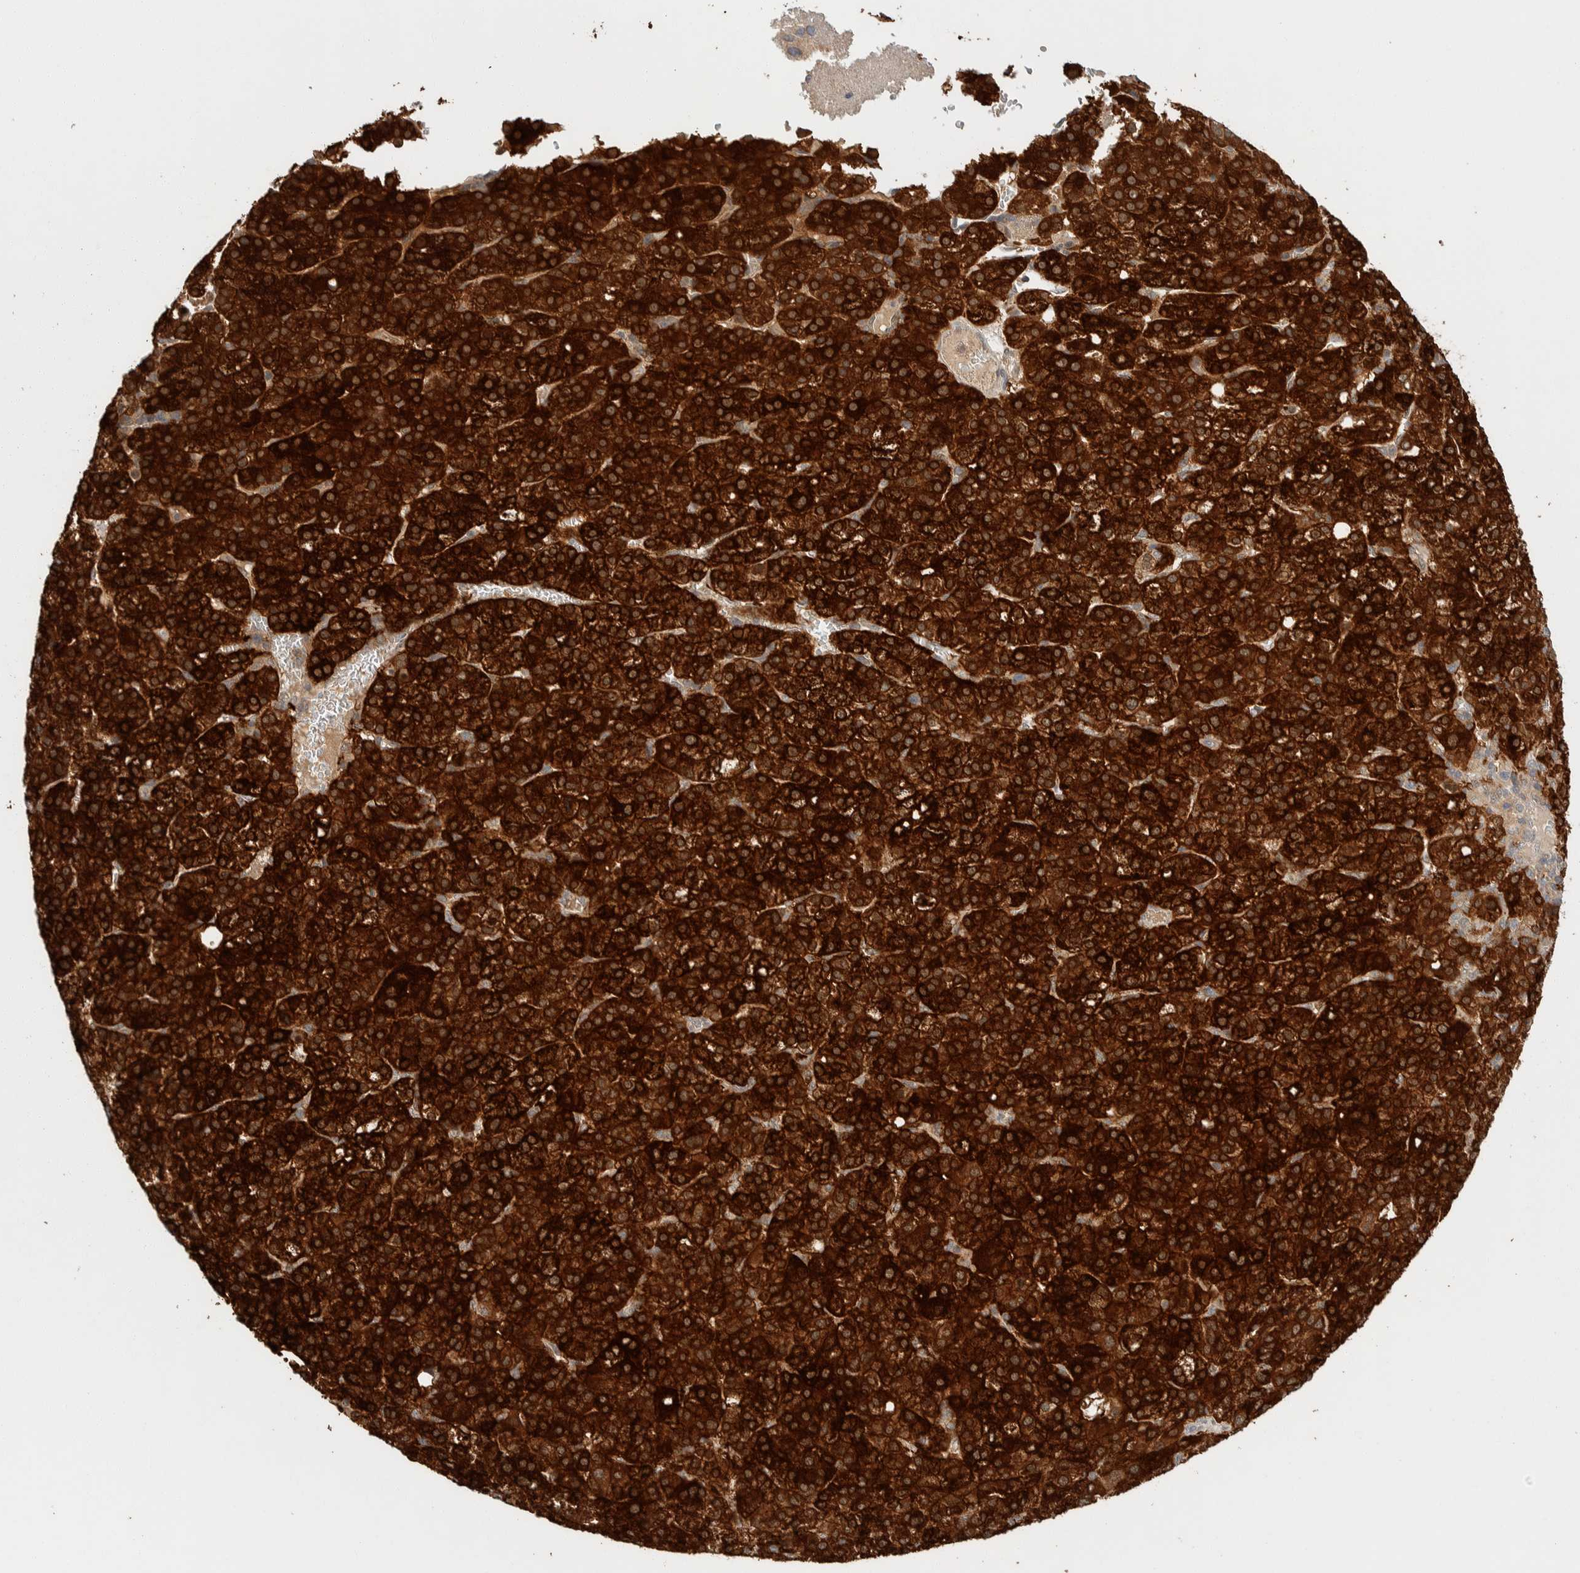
{"staining": {"intensity": "strong", "quantity": ">75%", "location": "cytoplasmic/membranous"}, "tissue": "liver cancer", "cell_type": "Tumor cells", "image_type": "cancer", "snomed": [{"axis": "morphology", "description": "Carcinoma, Hepatocellular, NOS"}, {"axis": "topography", "description": "Liver"}], "caption": "Human liver hepatocellular carcinoma stained for a protein (brown) demonstrates strong cytoplasmic/membranous positive positivity in about >75% of tumor cells.", "gene": "ZNF567", "patient": {"sex": "female", "age": 58}}